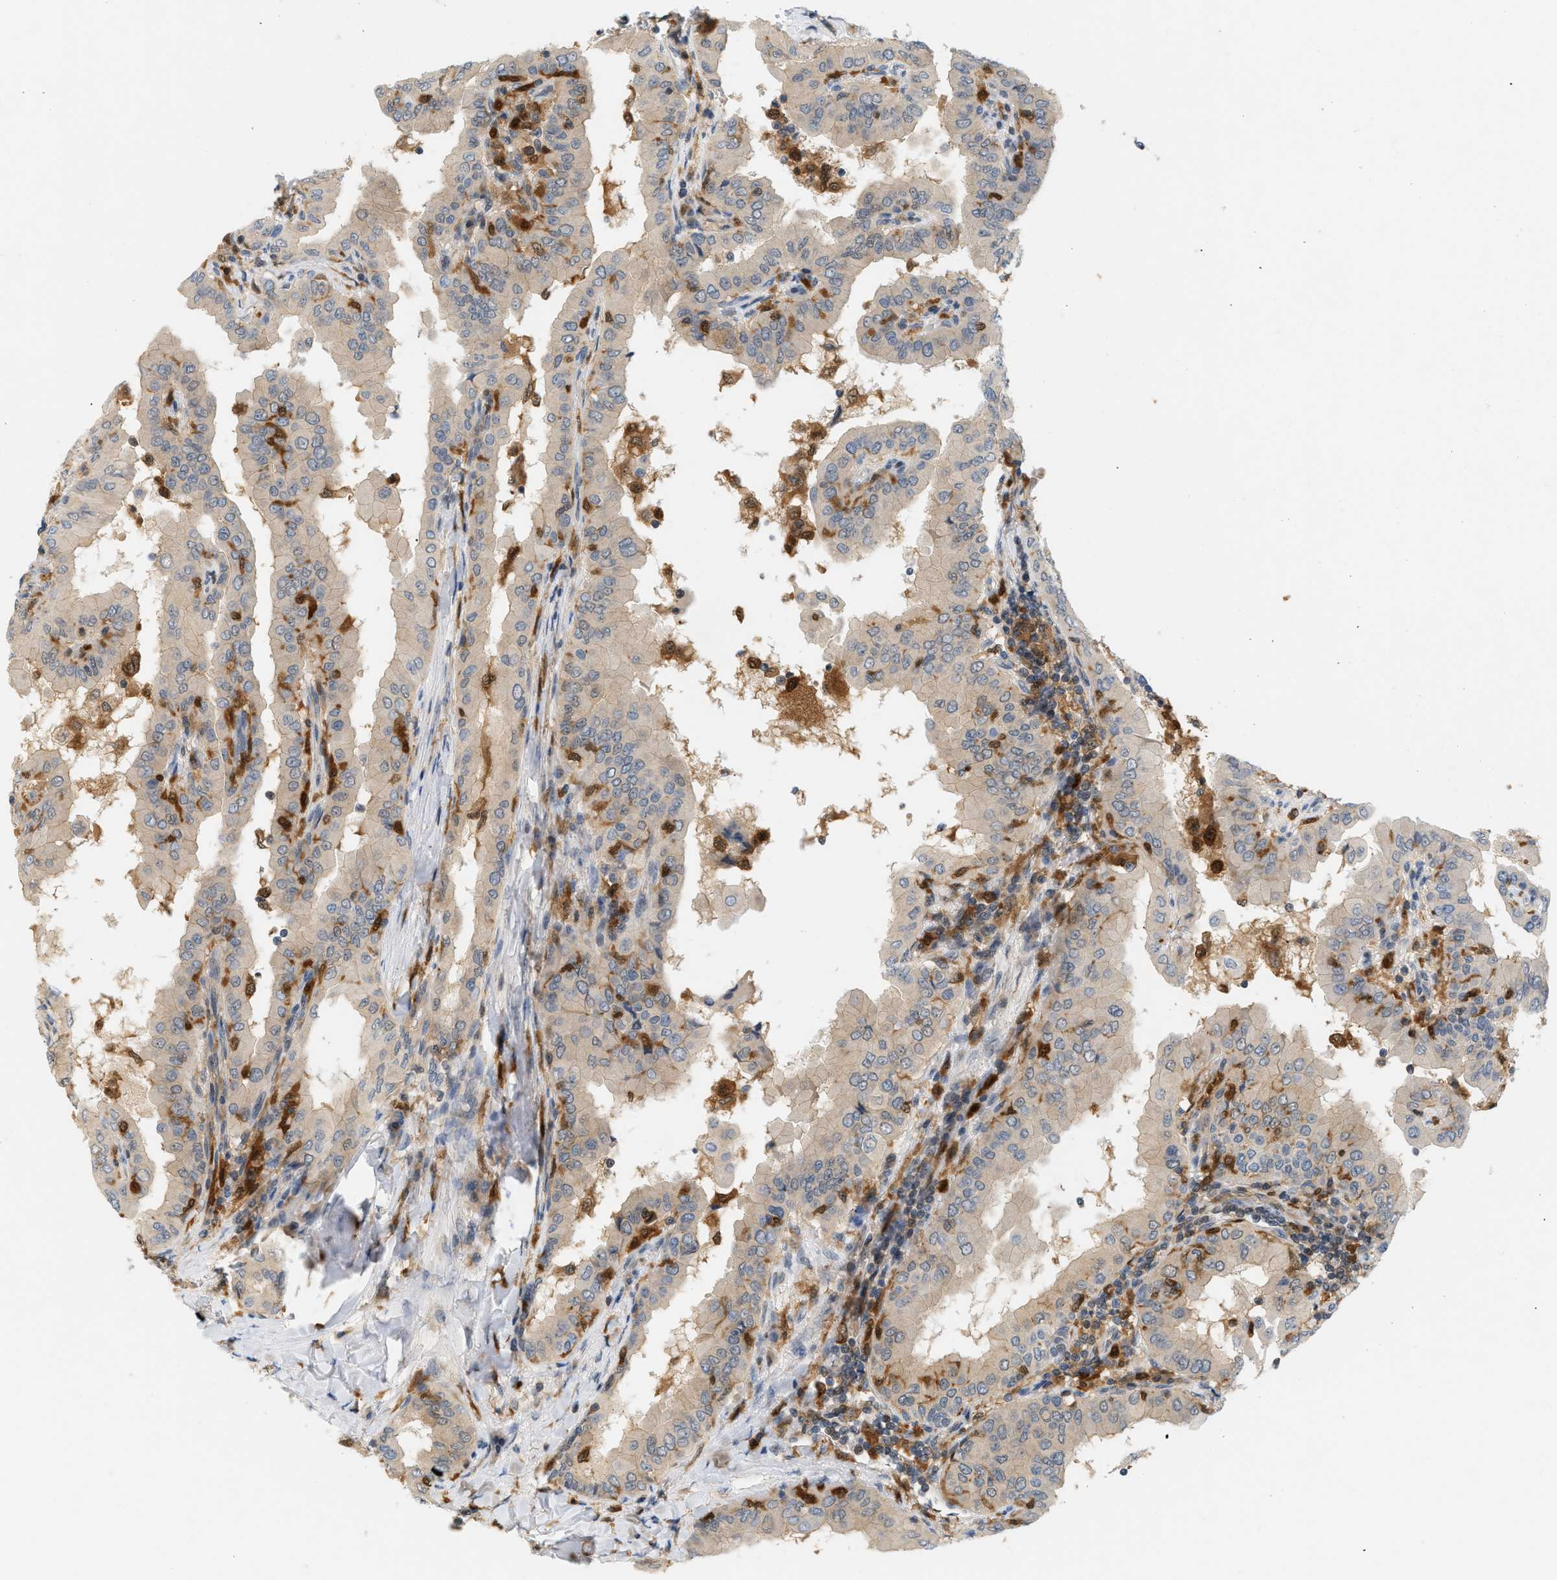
{"staining": {"intensity": "weak", "quantity": ">75%", "location": "cytoplasmic/membranous"}, "tissue": "thyroid cancer", "cell_type": "Tumor cells", "image_type": "cancer", "snomed": [{"axis": "morphology", "description": "Papillary adenocarcinoma, NOS"}, {"axis": "topography", "description": "Thyroid gland"}], "caption": "A brown stain highlights weak cytoplasmic/membranous expression of a protein in human thyroid papillary adenocarcinoma tumor cells.", "gene": "PYCARD", "patient": {"sex": "male", "age": 33}}